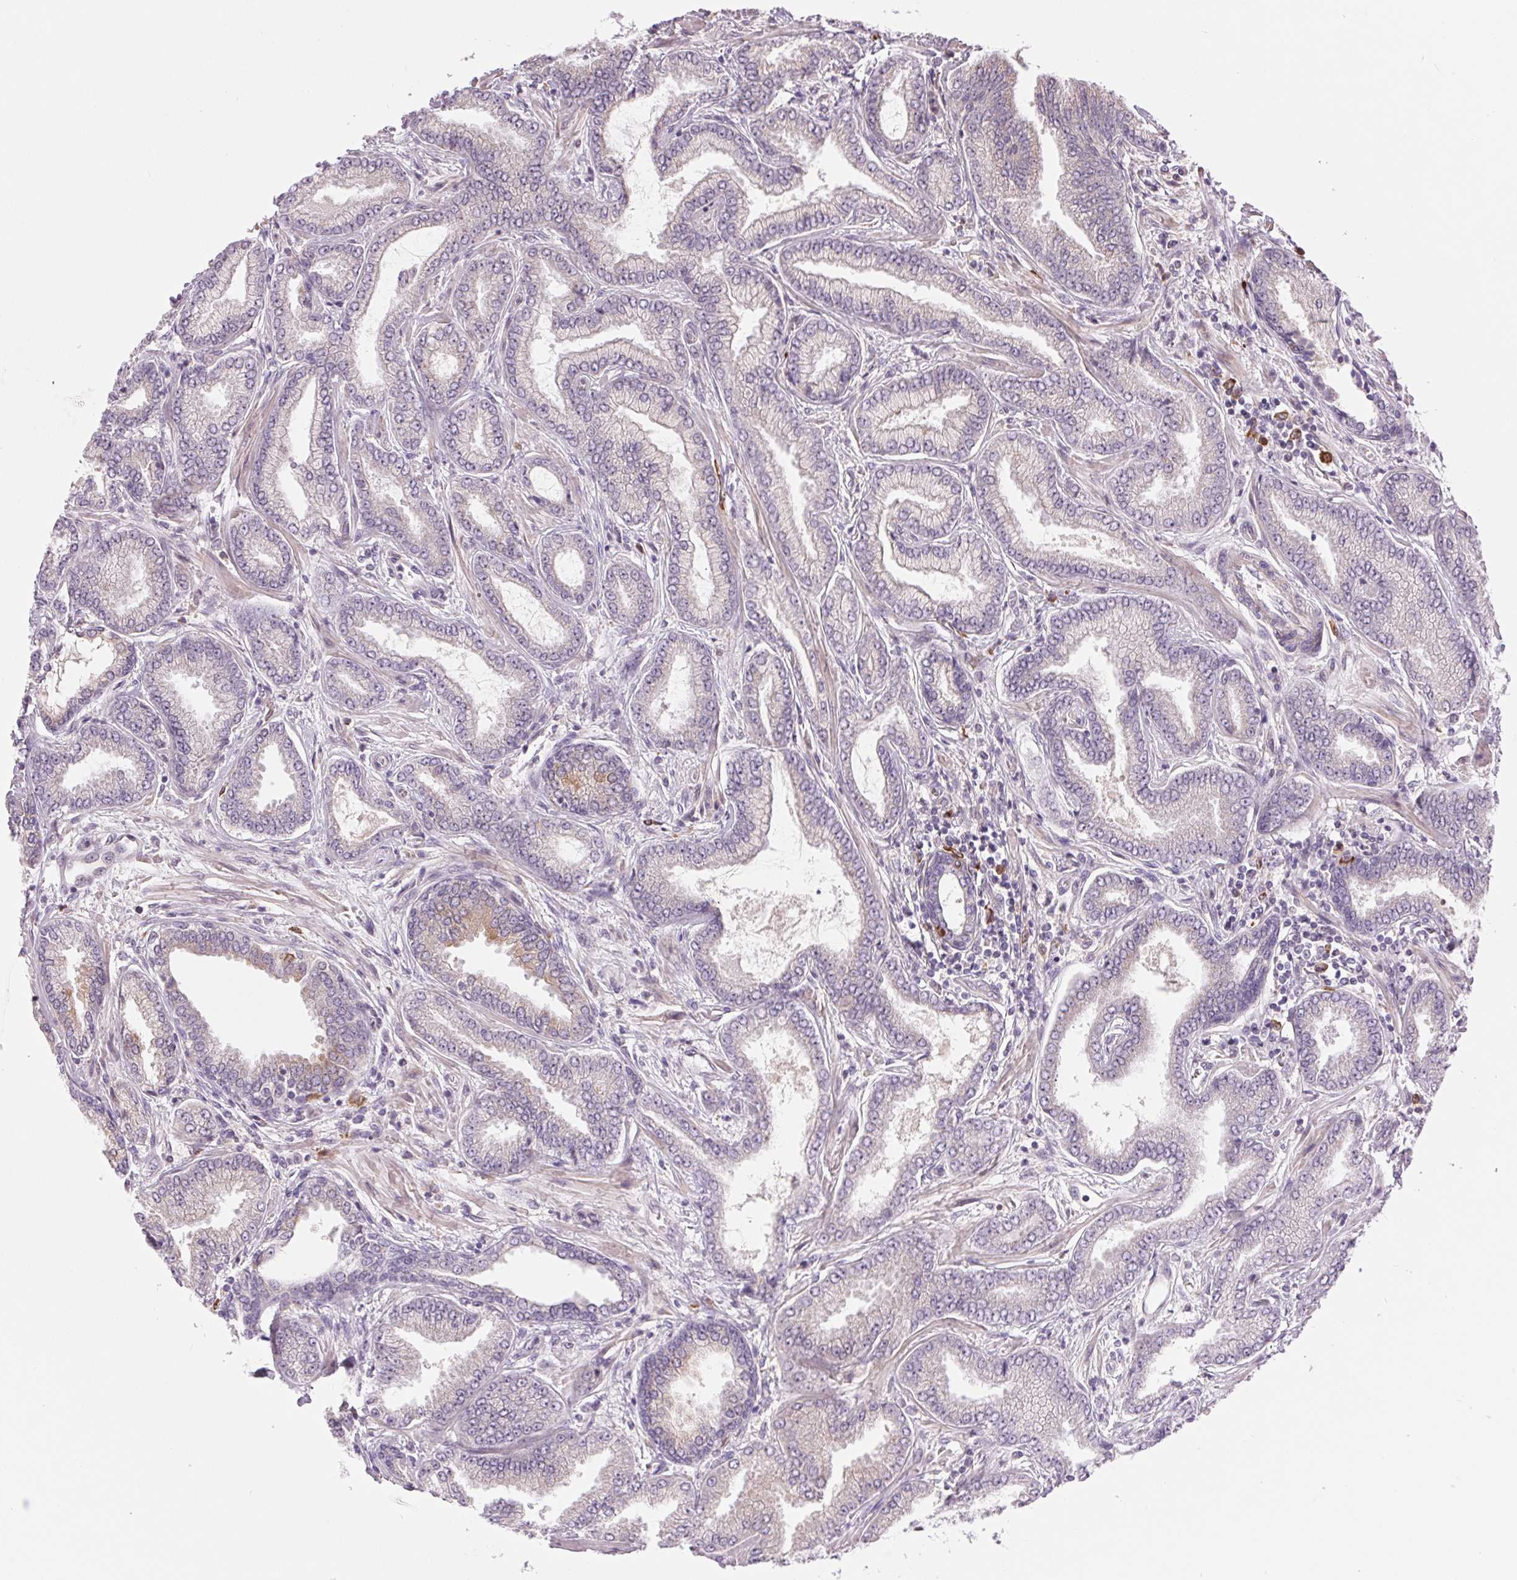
{"staining": {"intensity": "negative", "quantity": "none", "location": "none"}, "tissue": "prostate cancer", "cell_type": "Tumor cells", "image_type": "cancer", "snomed": [{"axis": "morphology", "description": "Adenocarcinoma, Low grade"}, {"axis": "topography", "description": "Prostate"}], "caption": "A micrograph of prostate cancer stained for a protein displays no brown staining in tumor cells.", "gene": "METTL17", "patient": {"sex": "male", "age": 55}}